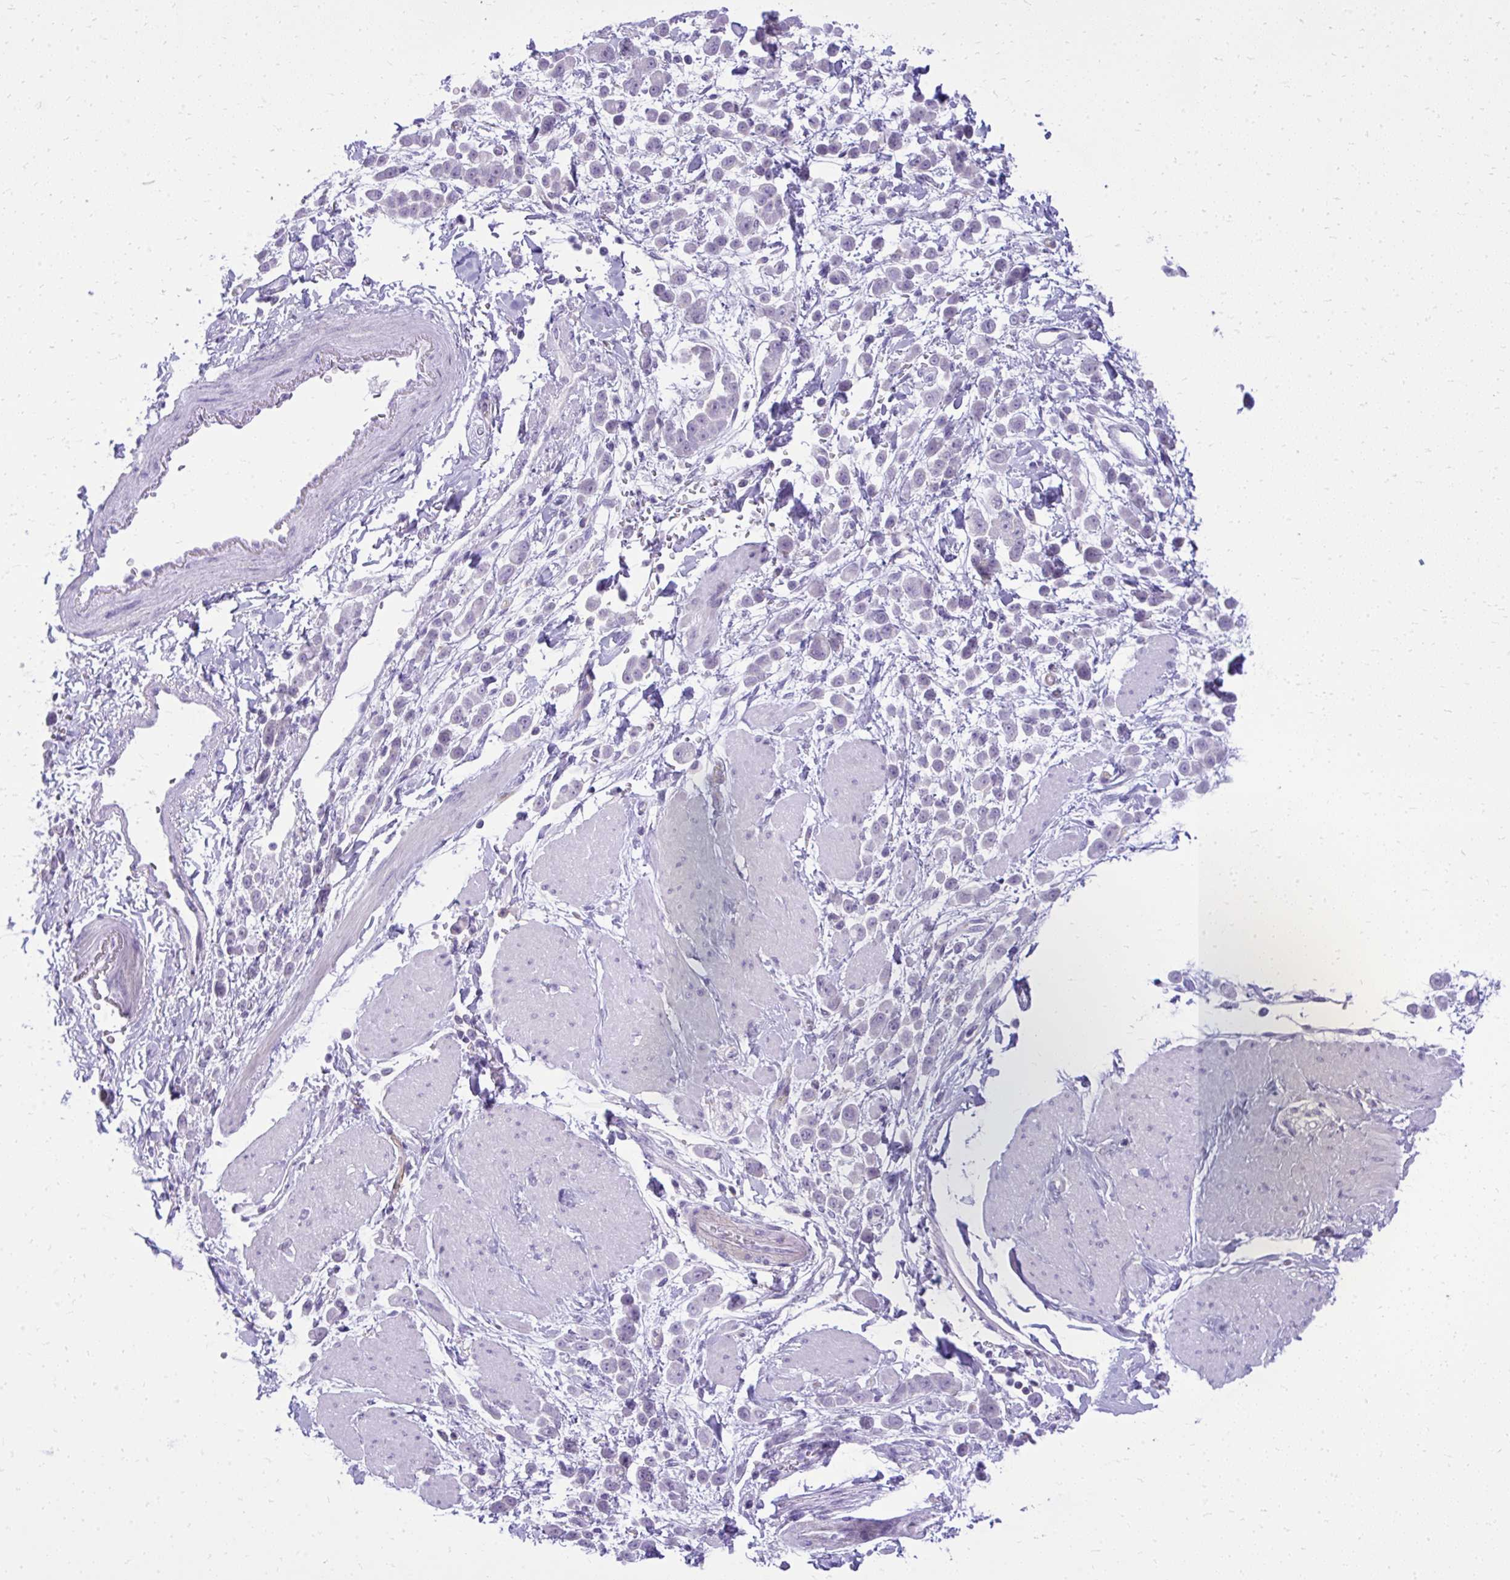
{"staining": {"intensity": "negative", "quantity": "none", "location": "none"}, "tissue": "pancreatic cancer", "cell_type": "Tumor cells", "image_type": "cancer", "snomed": [{"axis": "morphology", "description": "Normal tissue, NOS"}, {"axis": "morphology", "description": "Adenocarcinoma, NOS"}, {"axis": "topography", "description": "Pancreas"}], "caption": "Tumor cells show no significant staining in adenocarcinoma (pancreatic).", "gene": "GPRIN3", "patient": {"sex": "female", "age": 64}}